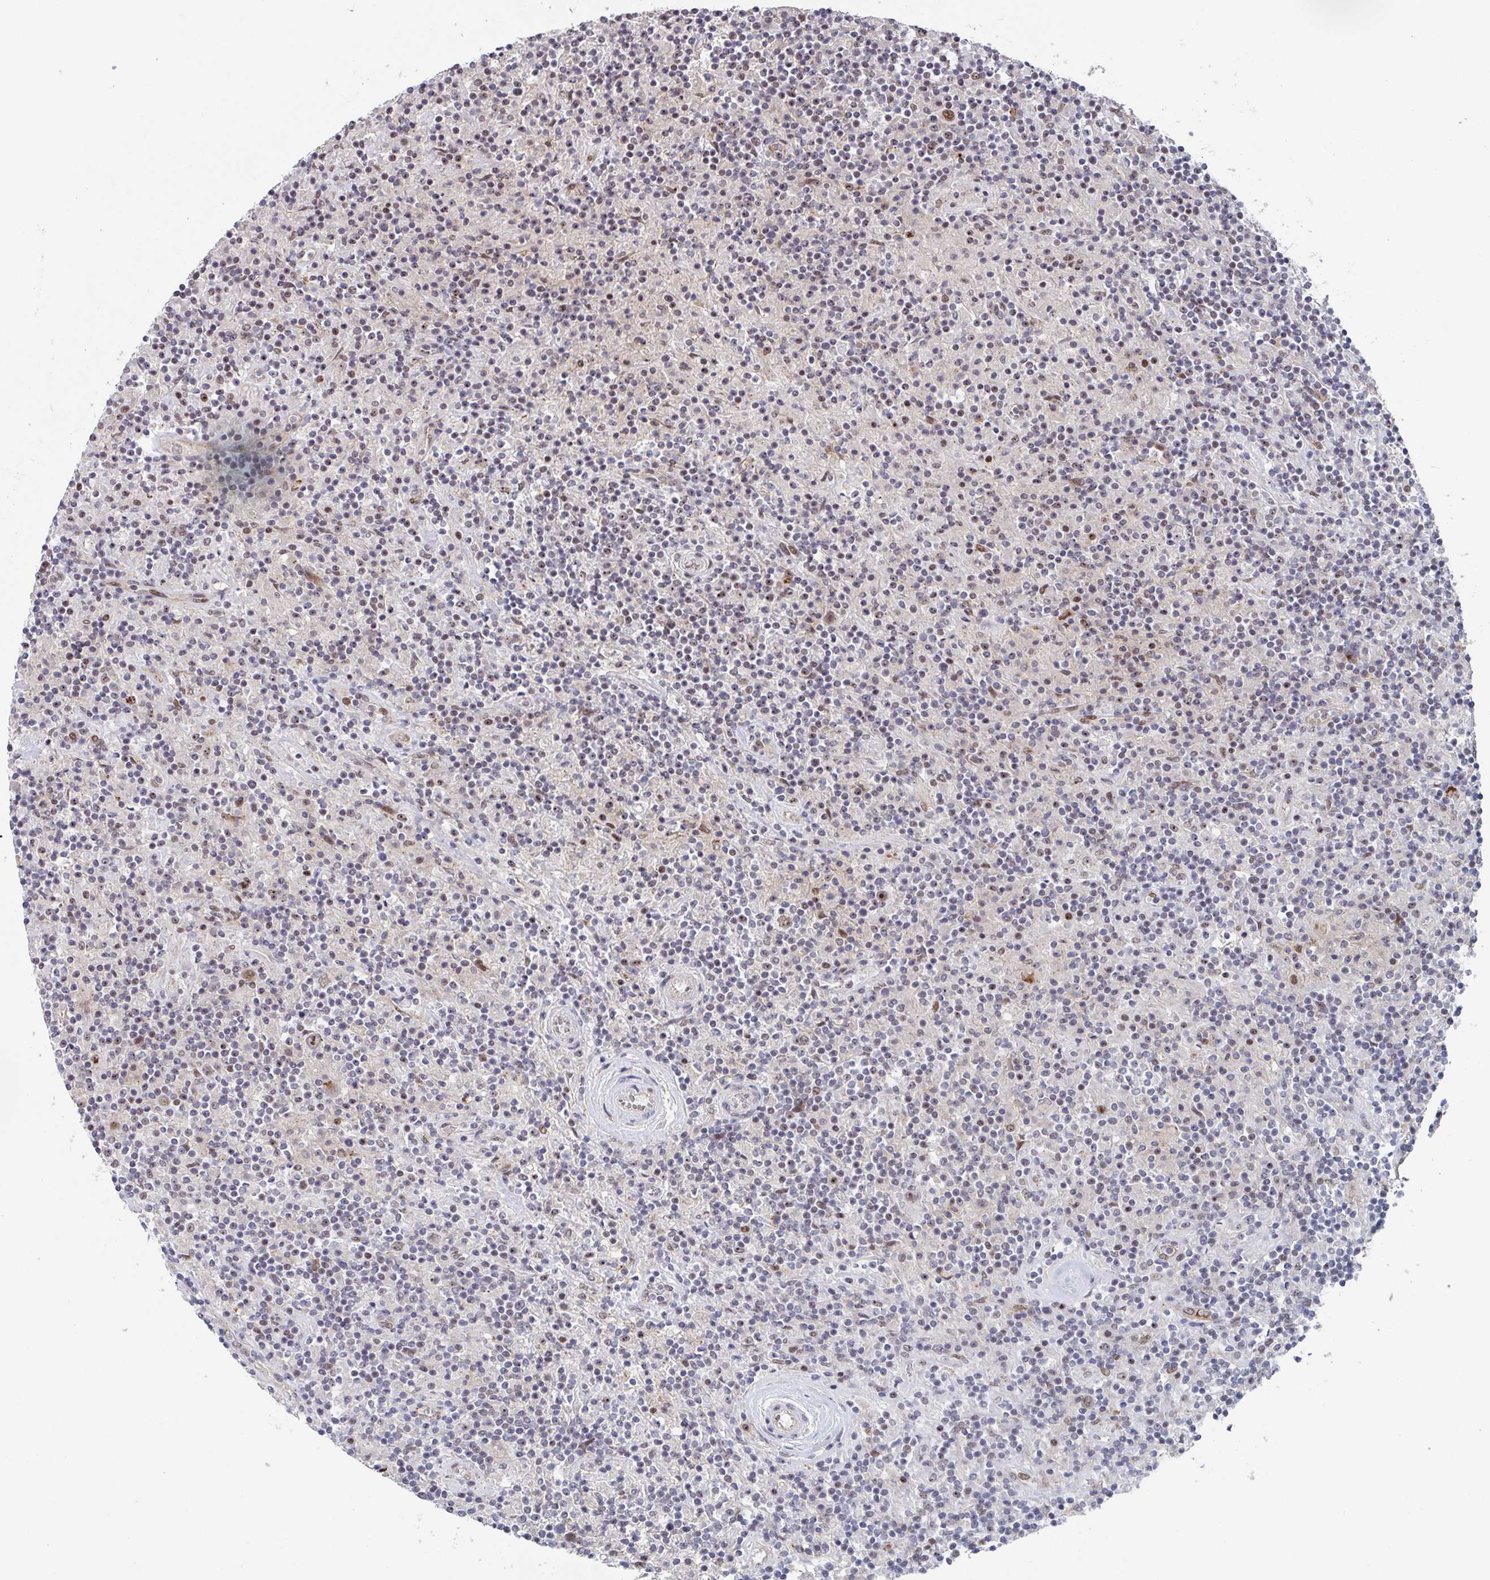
{"staining": {"intensity": "moderate", "quantity": ">75%", "location": "nuclear"}, "tissue": "lymphoma", "cell_type": "Tumor cells", "image_type": "cancer", "snomed": [{"axis": "morphology", "description": "Hodgkin's disease, NOS"}, {"axis": "topography", "description": "Lymph node"}], "caption": "Immunohistochemistry (IHC) image of human Hodgkin's disease stained for a protein (brown), which exhibits medium levels of moderate nuclear positivity in approximately >75% of tumor cells.", "gene": "RNF212", "patient": {"sex": "male", "age": 70}}